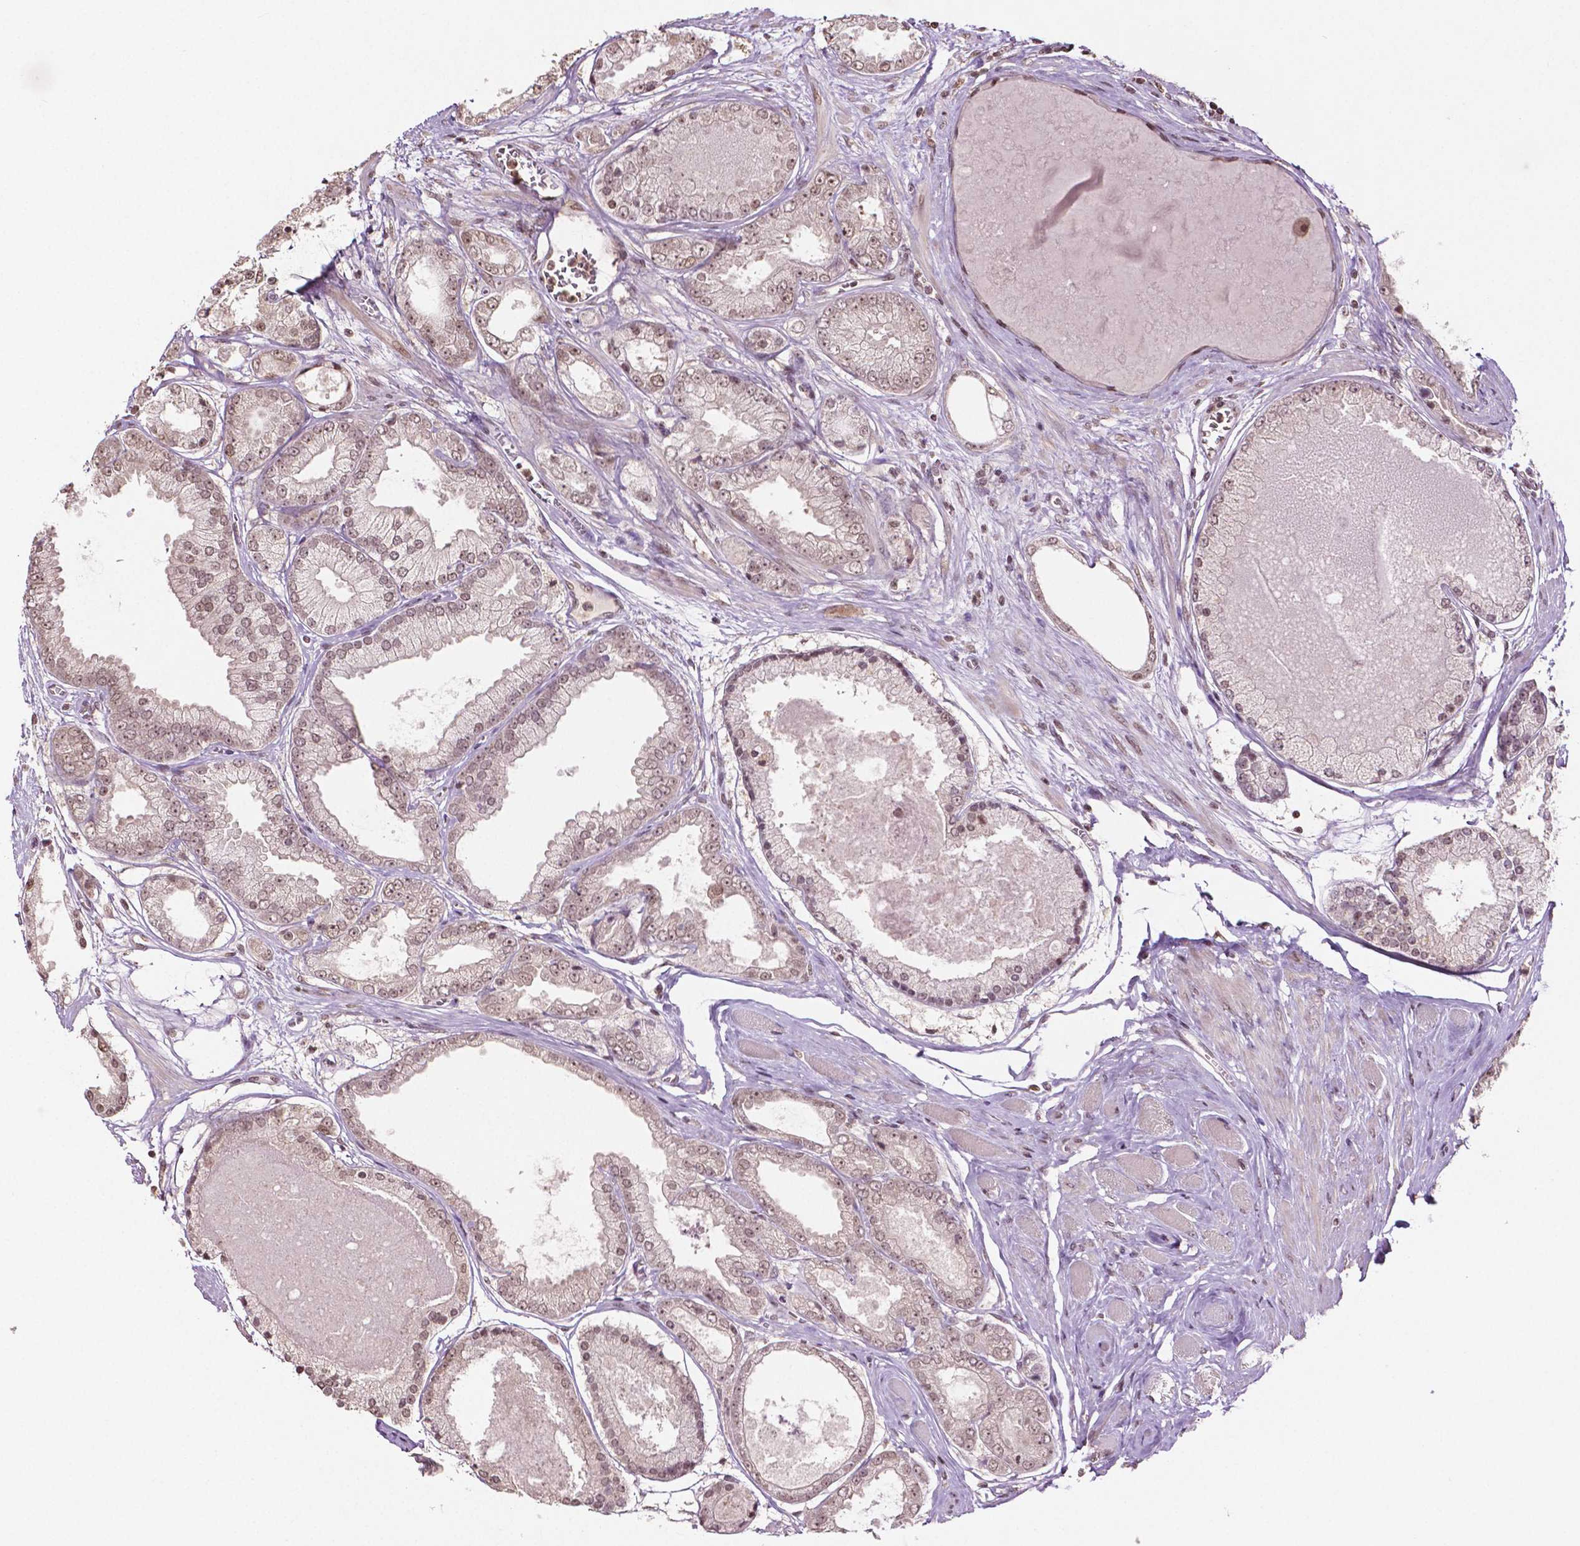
{"staining": {"intensity": "moderate", "quantity": "25%-75%", "location": "nuclear"}, "tissue": "prostate cancer", "cell_type": "Tumor cells", "image_type": "cancer", "snomed": [{"axis": "morphology", "description": "Adenocarcinoma, High grade"}, {"axis": "topography", "description": "Prostate"}], "caption": "Adenocarcinoma (high-grade) (prostate) tissue shows moderate nuclear staining in approximately 25%-75% of tumor cells", "gene": "DEK", "patient": {"sex": "male", "age": 67}}